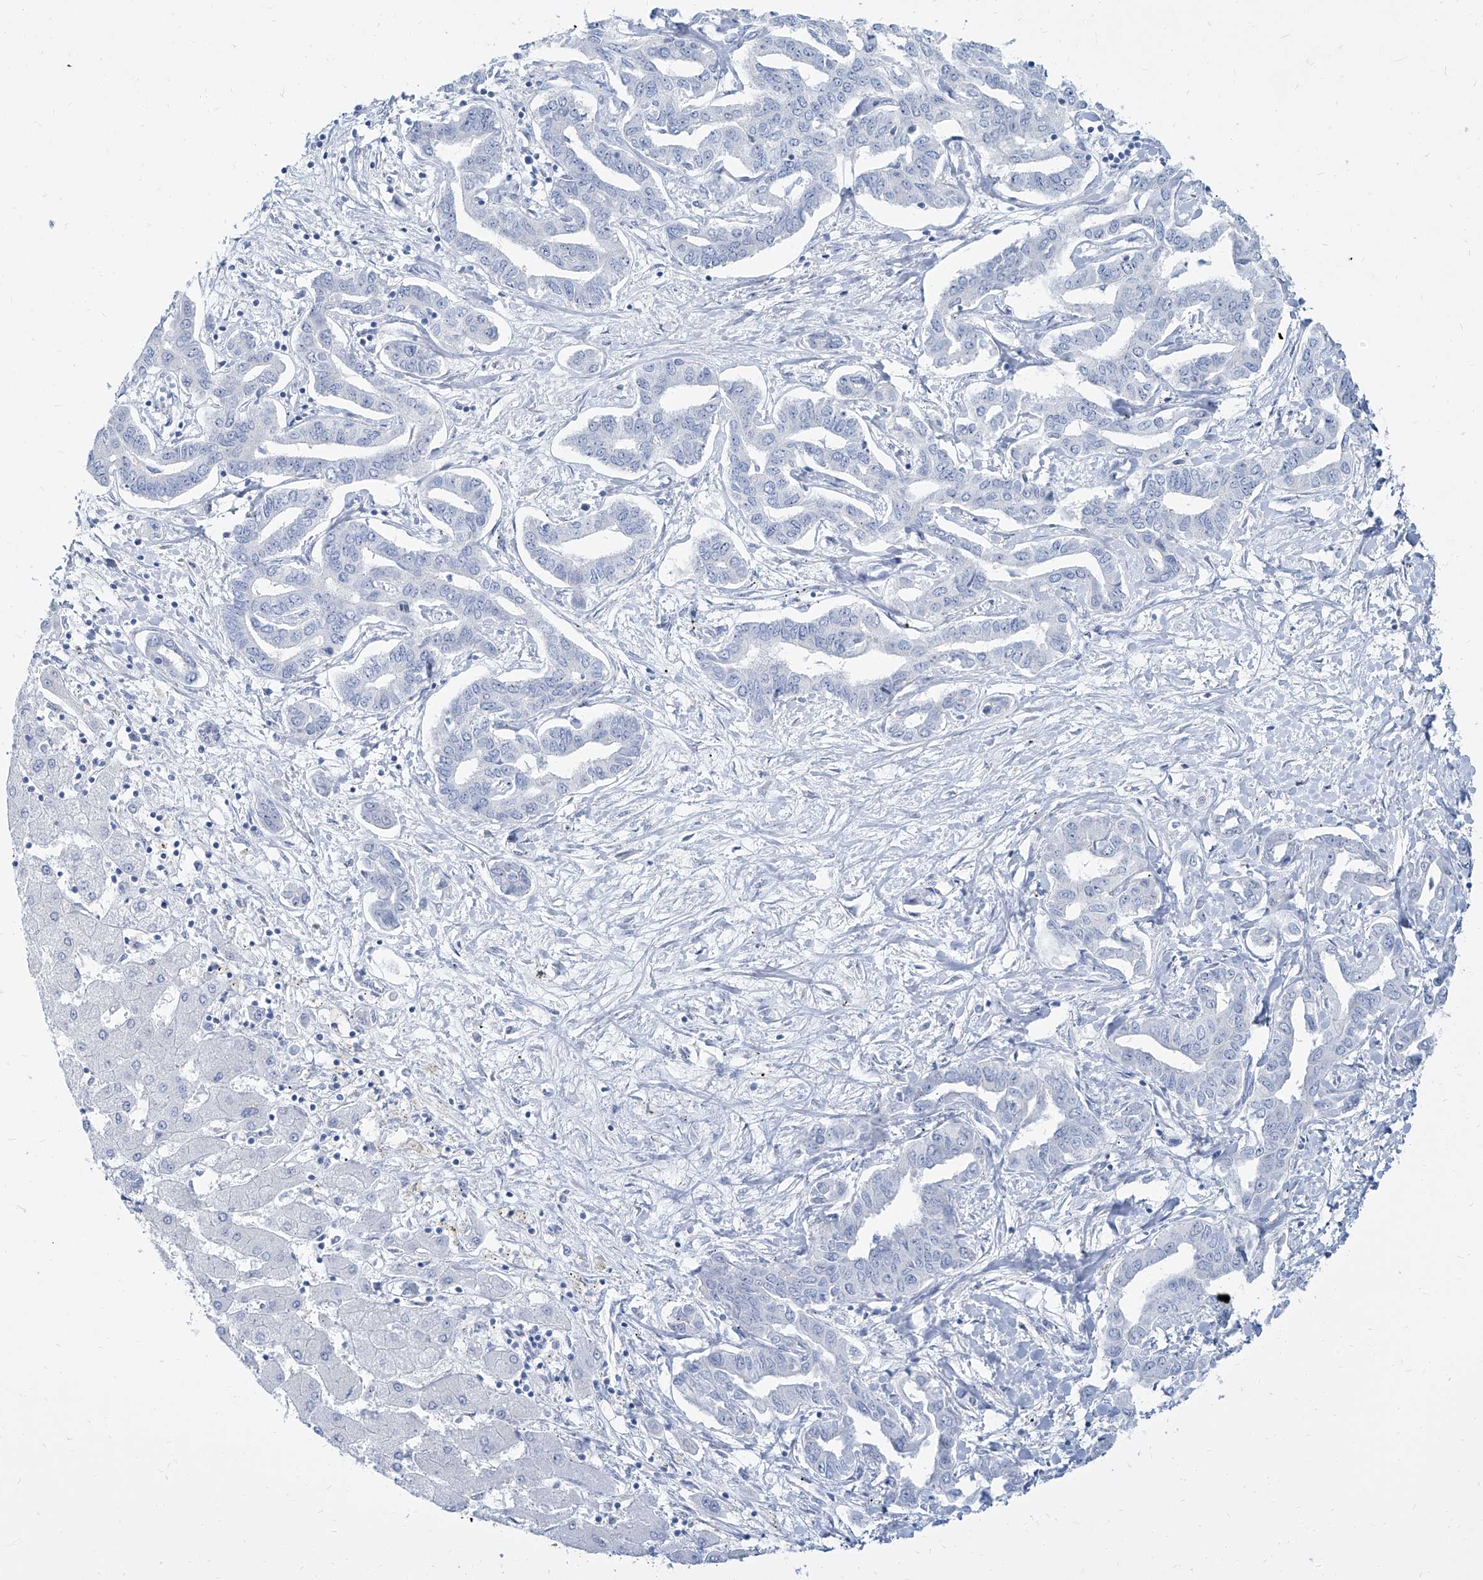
{"staining": {"intensity": "negative", "quantity": "none", "location": "none"}, "tissue": "liver cancer", "cell_type": "Tumor cells", "image_type": "cancer", "snomed": [{"axis": "morphology", "description": "Cholangiocarcinoma"}, {"axis": "topography", "description": "Liver"}], "caption": "IHC histopathology image of neoplastic tissue: human liver cancer (cholangiocarcinoma) stained with DAB (3,3'-diaminobenzidine) reveals no significant protein staining in tumor cells.", "gene": "TXLNB", "patient": {"sex": "male", "age": 59}}